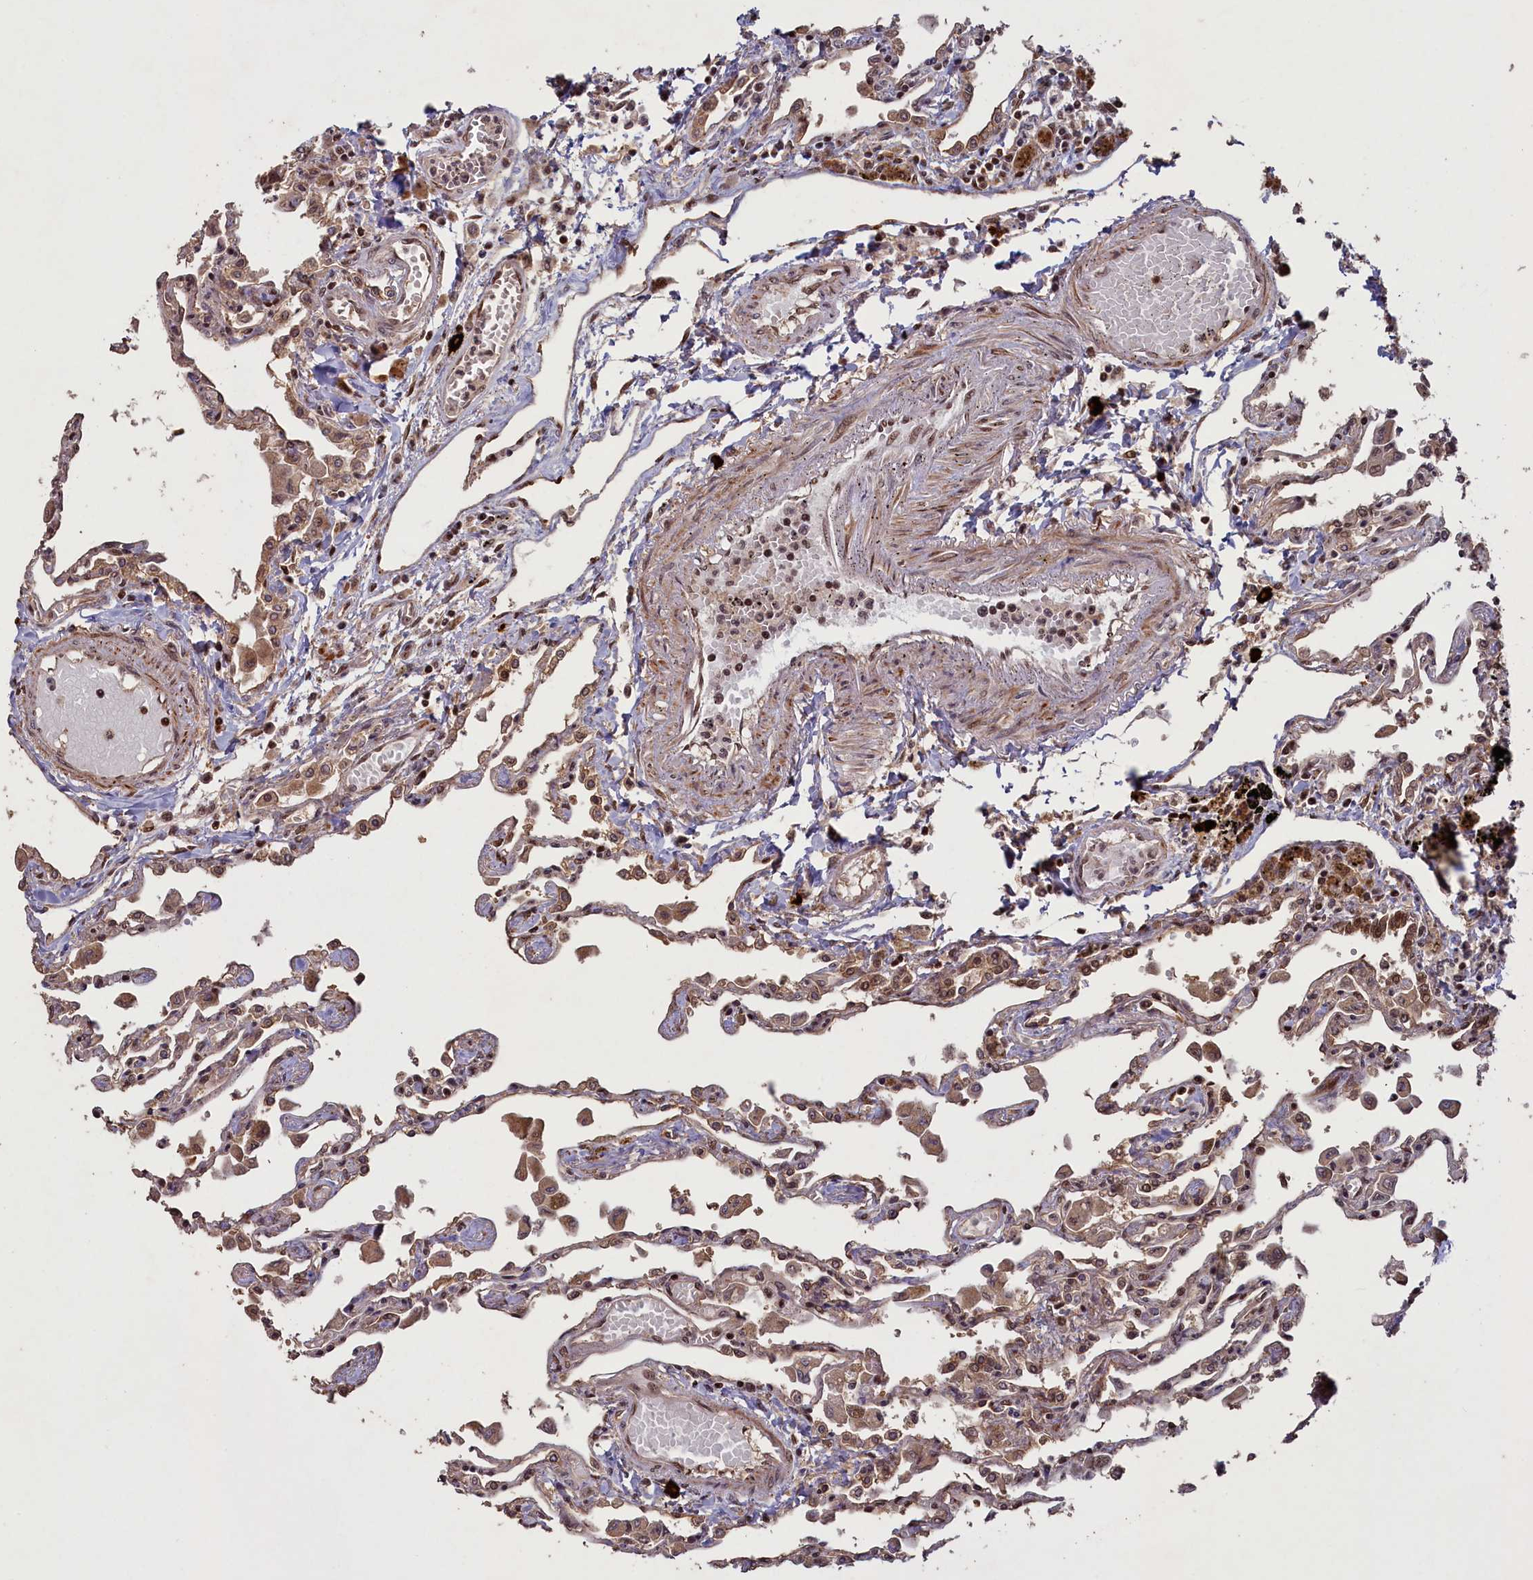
{"staining": {"intensity": "moderate", "quantity": ">75%", "location": "cytoplasmic/membranous,nuclear"}, "tissue": "lung", "cell_type": "Alveolar cells", "image_type": "normal", "snomed": [{"axis": "morphology", "description": "Normal tissue, NOS"}, {"axis": "topography", "description": "Bronchus"}, {"axis": "topography", "description": "Lung"}], "caption": "Human lung stained for a protein (brown) reveals moderate cytoplasmic/membranous,nuclear positive expression in approximately >75% of alveolar cells.", "gene": "NAE1", "patient": {"sex": "female", "age": 49}}